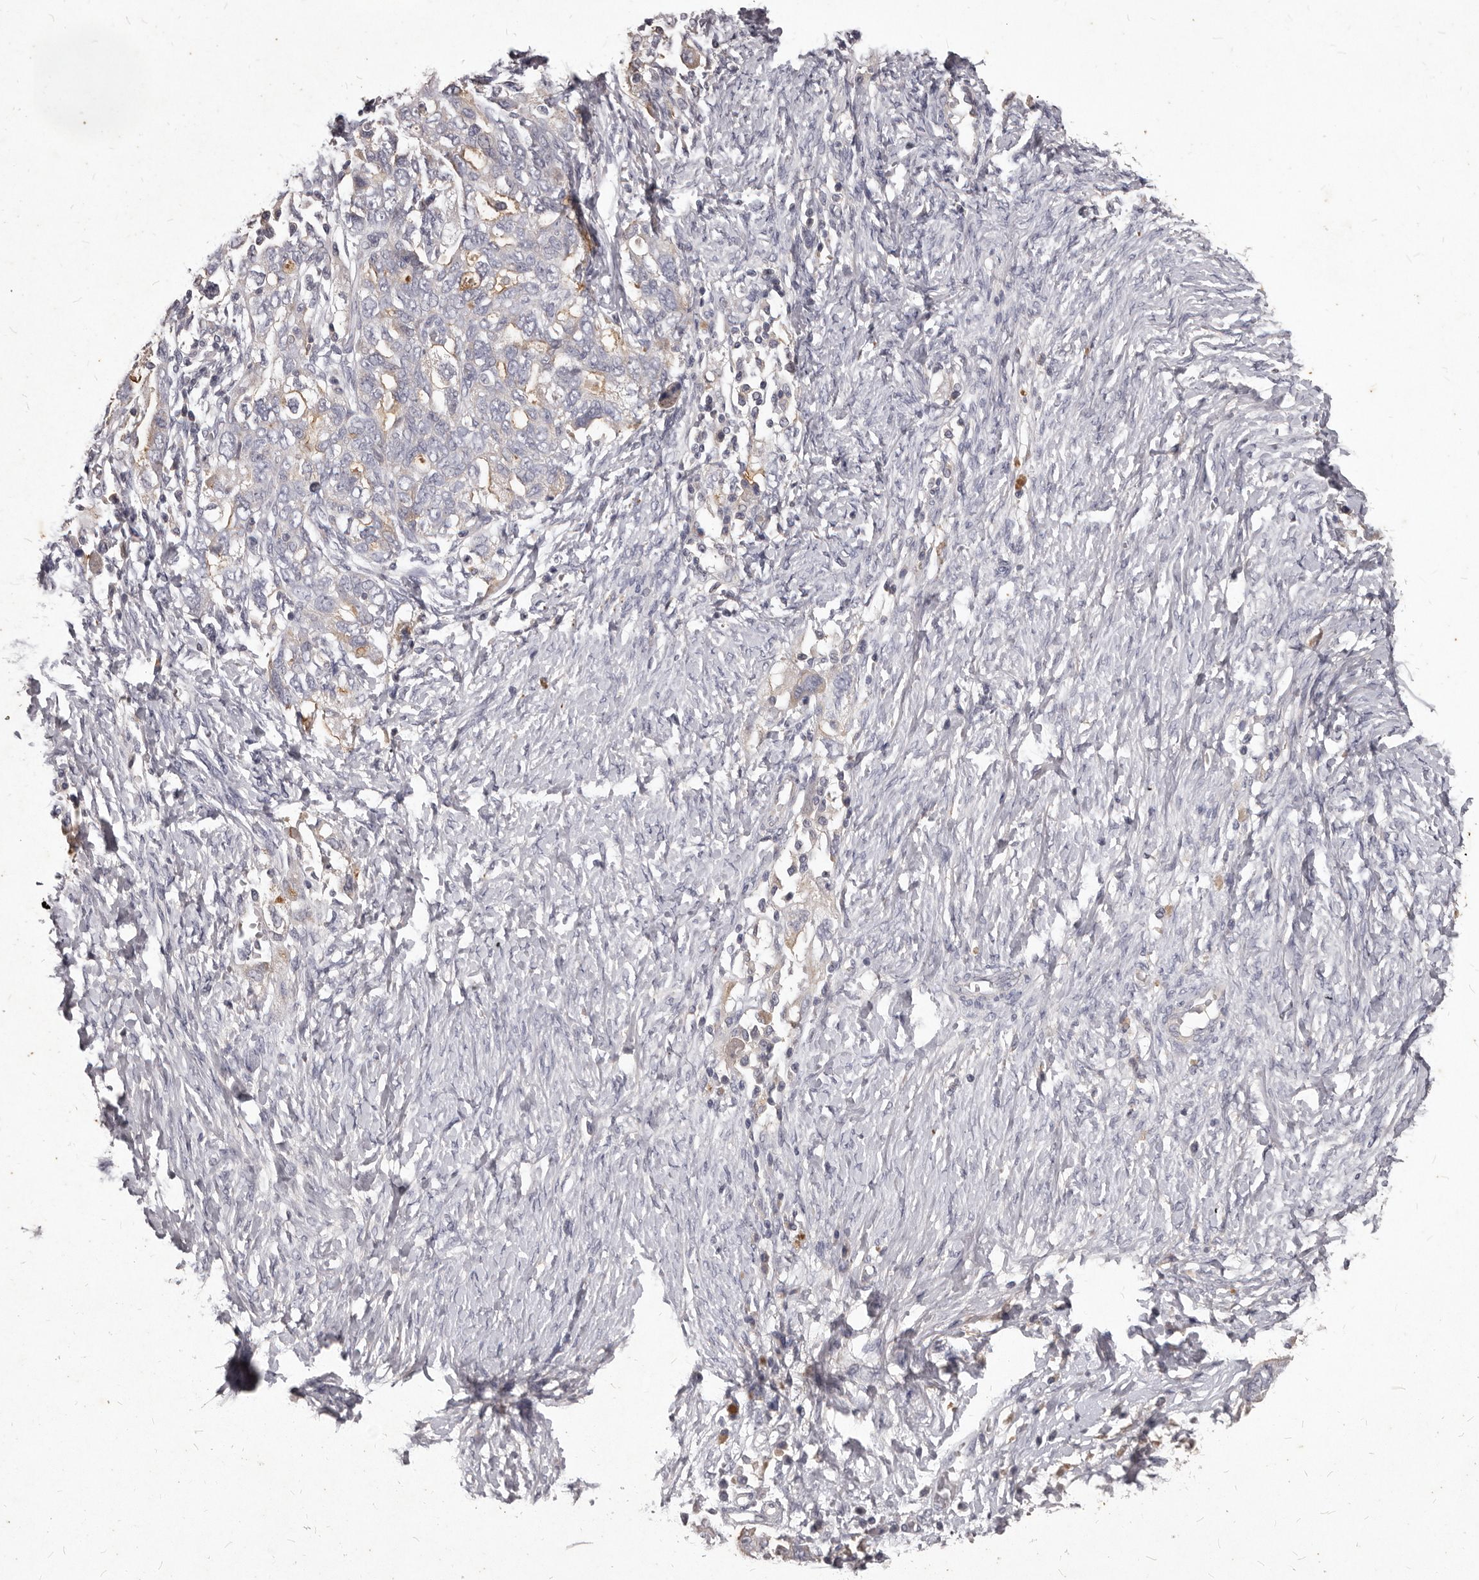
{"staining": {"intensity": "moderate", "quantity": "25%-75%", "location": "cytoplasmic/membranous"}, "tissue": "ovarian cancer", "cell_type": "Tumor cells", "image_type": "cancer", "snomed": [{"axis": "morphology", "description": "Carcinoma, NOS"}, {"axis": "morphology", "description": "Cystadenocarcinoma, serous, NOS"}, {"axis": "topography", "description": "Ovary"}], "caption": "Human ovarian cancer stained for a protein (brown) shows moderate cytoplasmic/membranous positive expression in about 25%-75% of tumor cells.", "gene": "GPRC5C", "patient": {"sex": "female", "age": 69}}